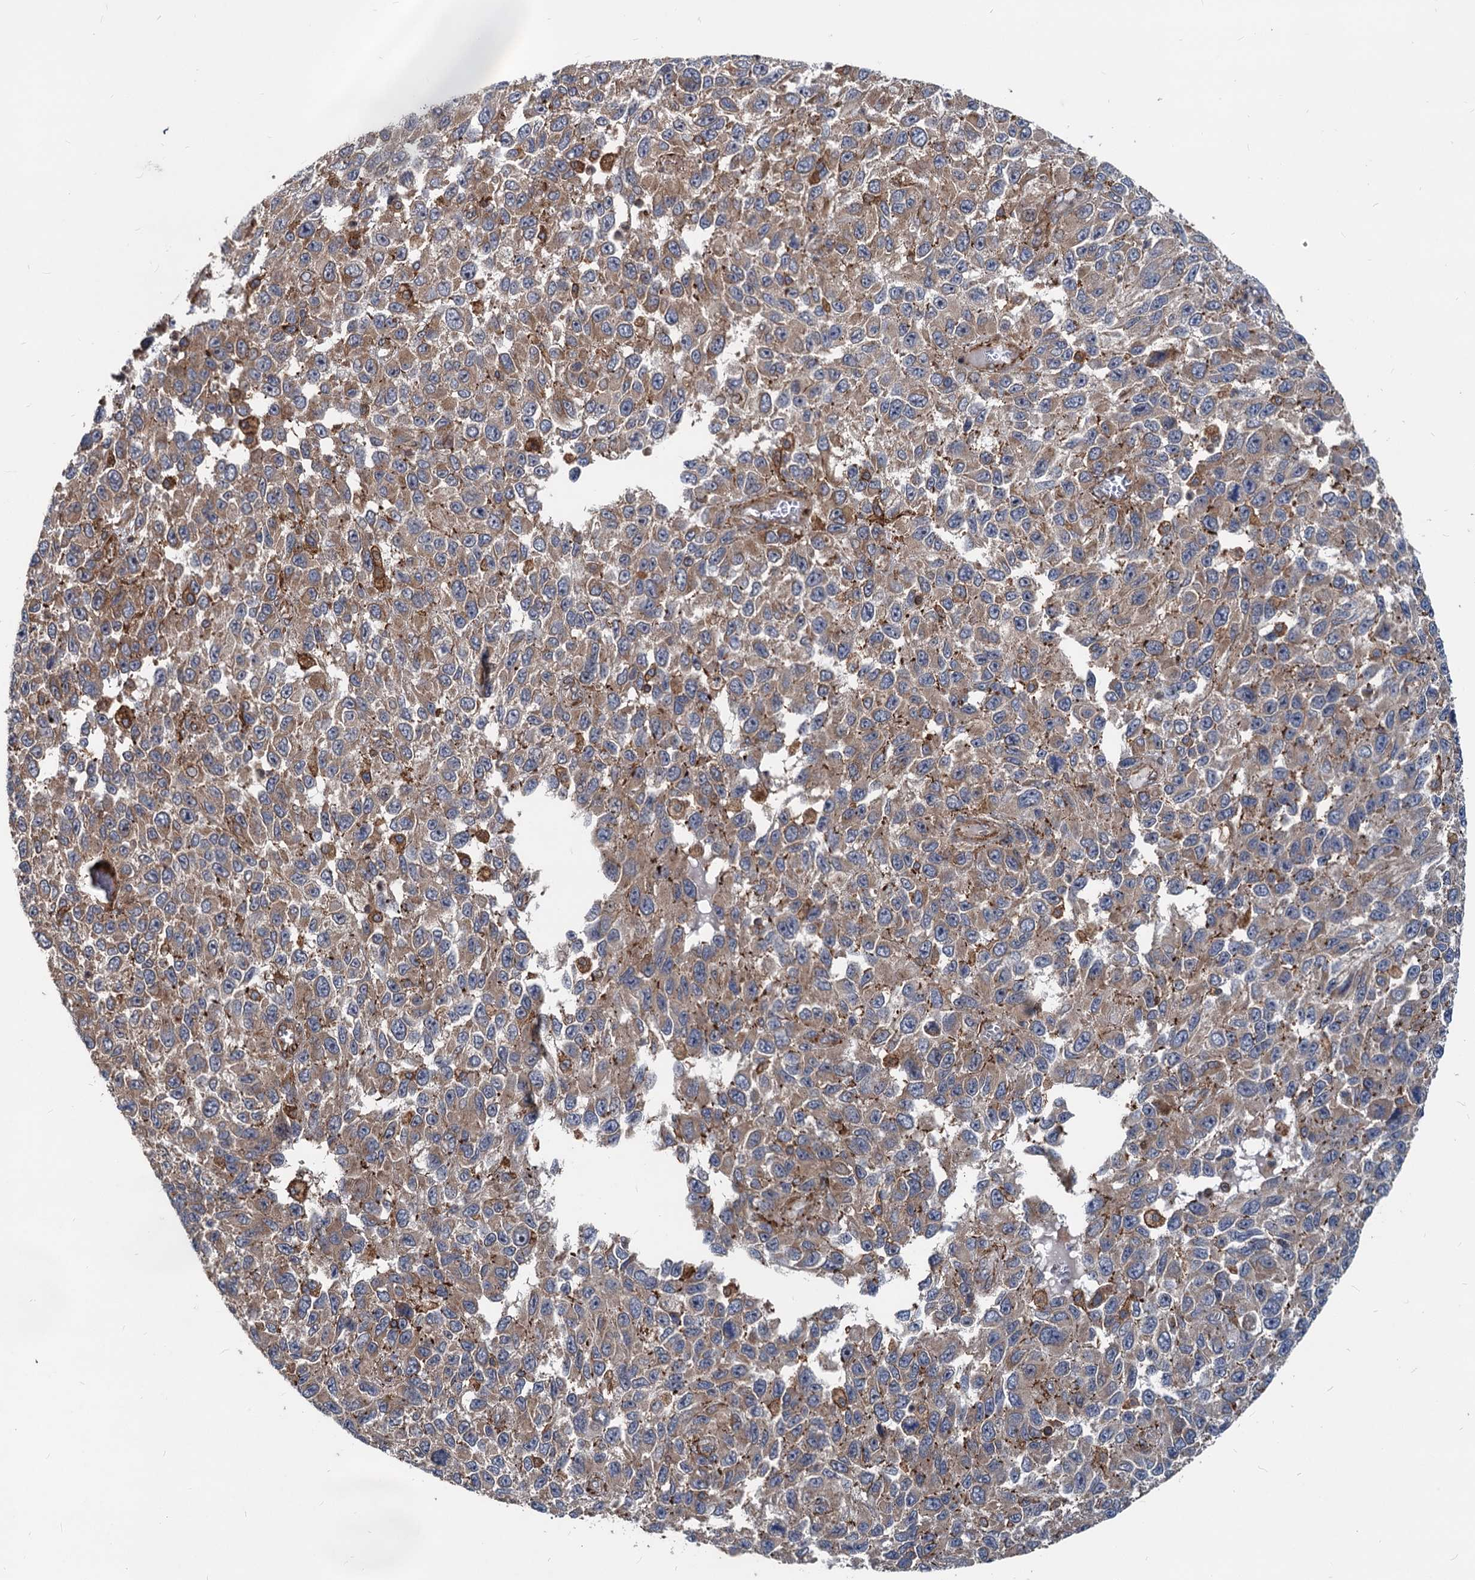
{"staining": {"intensity": "moderate", "quantity": ">75%", "location": "cytoplasmic/membranous"}, "tissue": "melanoma", "cell_type": "Tumor cells", "image_type": "cancer", "snomed": [{"axis": "morphology", "description": "Normal tissue, NOS"}, {"axis": "morphology", "description": "Malignant melanoma, NOS"}, {"axis": "topography", "description": "Skin"}], "caption": "This micrograph shows IHC staining of human melanoma, with medium moderate cytoplasmic/membranous positivity in approximately >75% of tumor cells.", "gene": "STIM1", "patient": {"sex": "female", "age": 96}}